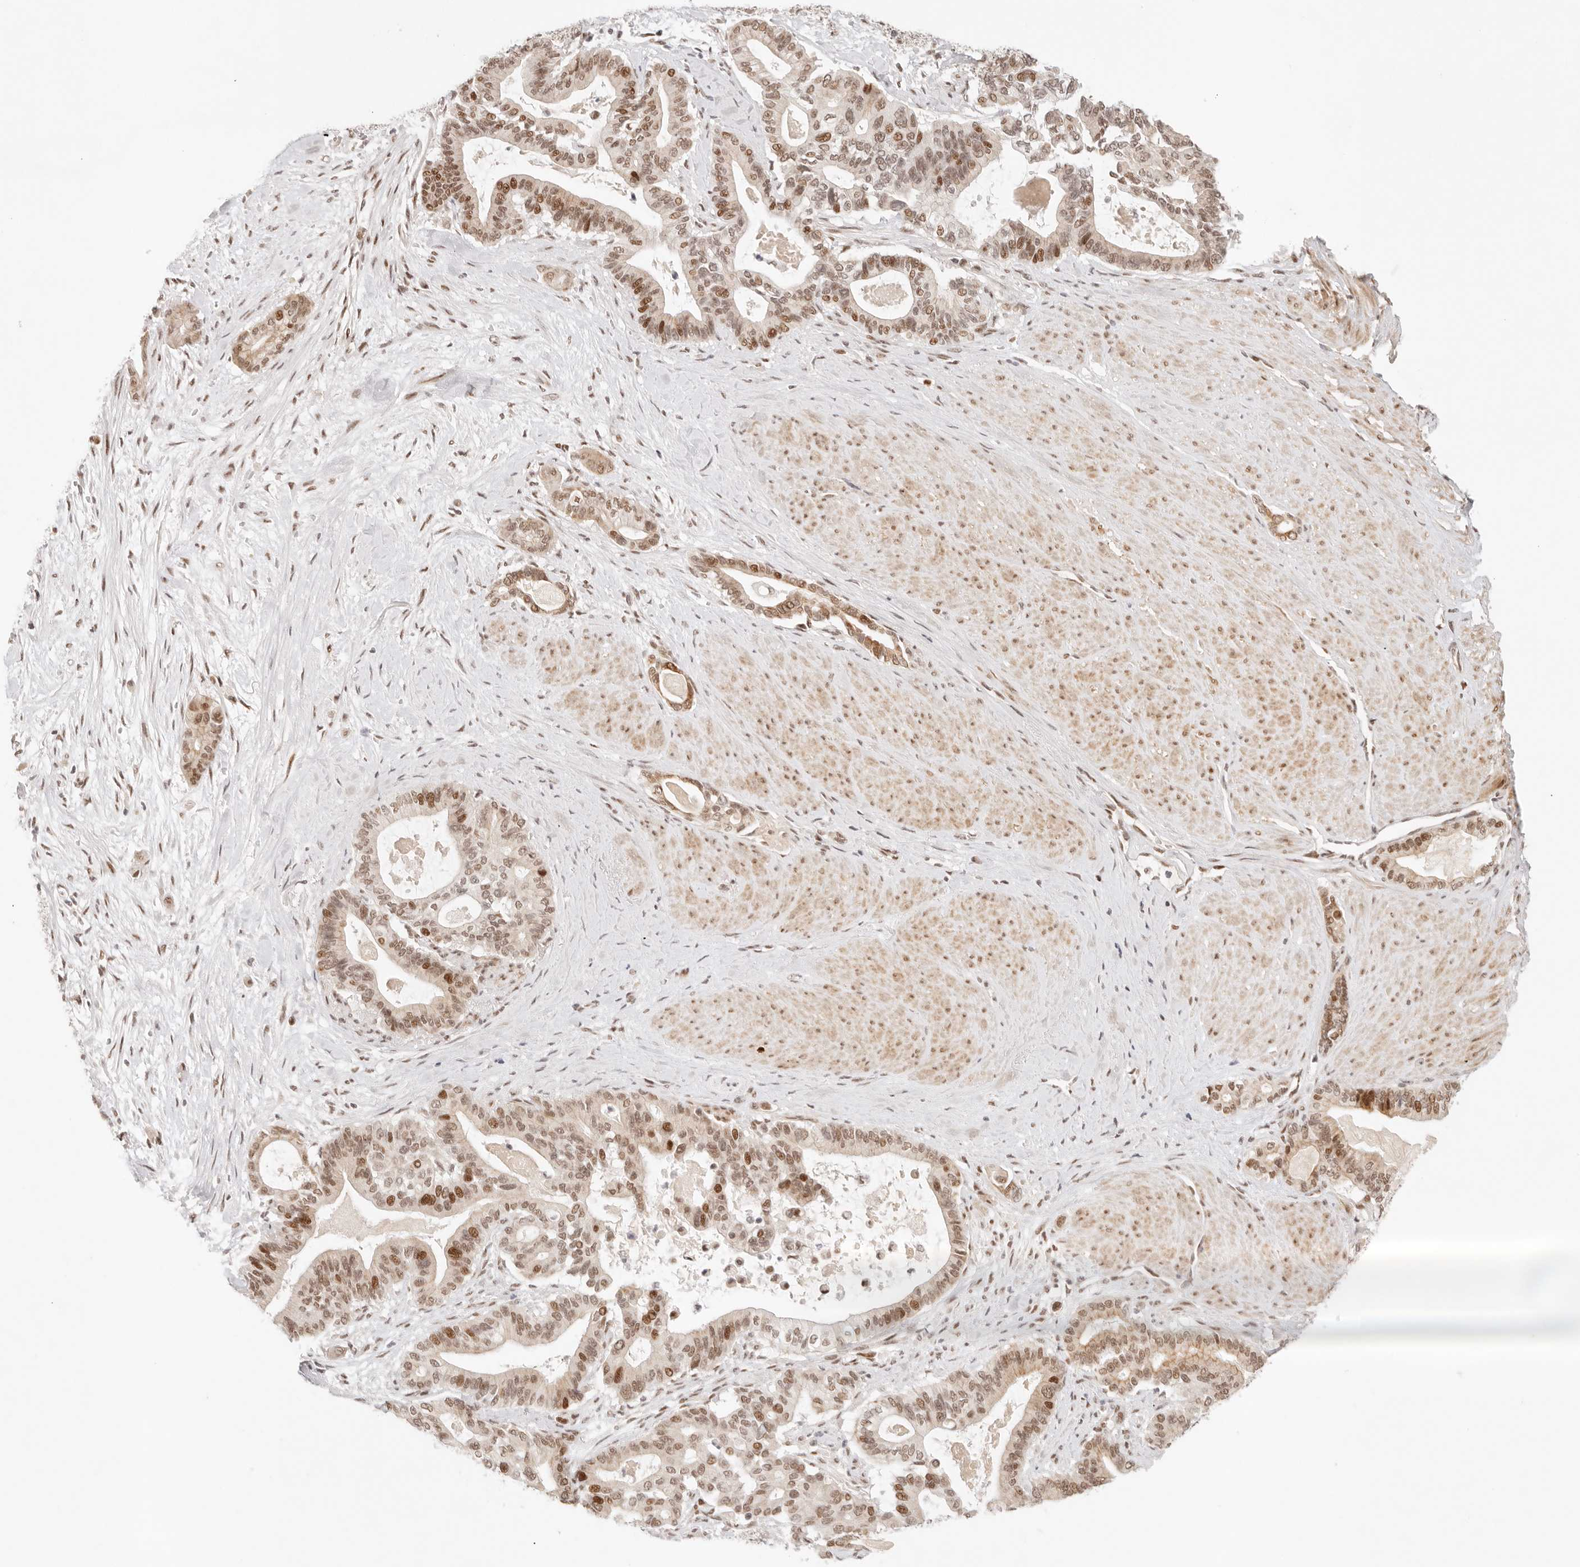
{"staining": {"intensity": "moderate", "quantity": ">75%", "location": "nuclear"}, "tissue": "pancreatic cancer", "cell_type": "Tumor cells", "image_type": "cancer", "snomed": [{"axis": "morphology", "description": "Adenocarcinoma, NOS"}, {"axis": "topography", "description": "Pancreas"}], "caption": "Moderate nuclear positivity is present in approximately >75% of tumor cells in adenocarcinoma (pancreatic).", "gene": "HOXC5", "patient": {"sex": "male", "age": 63}}